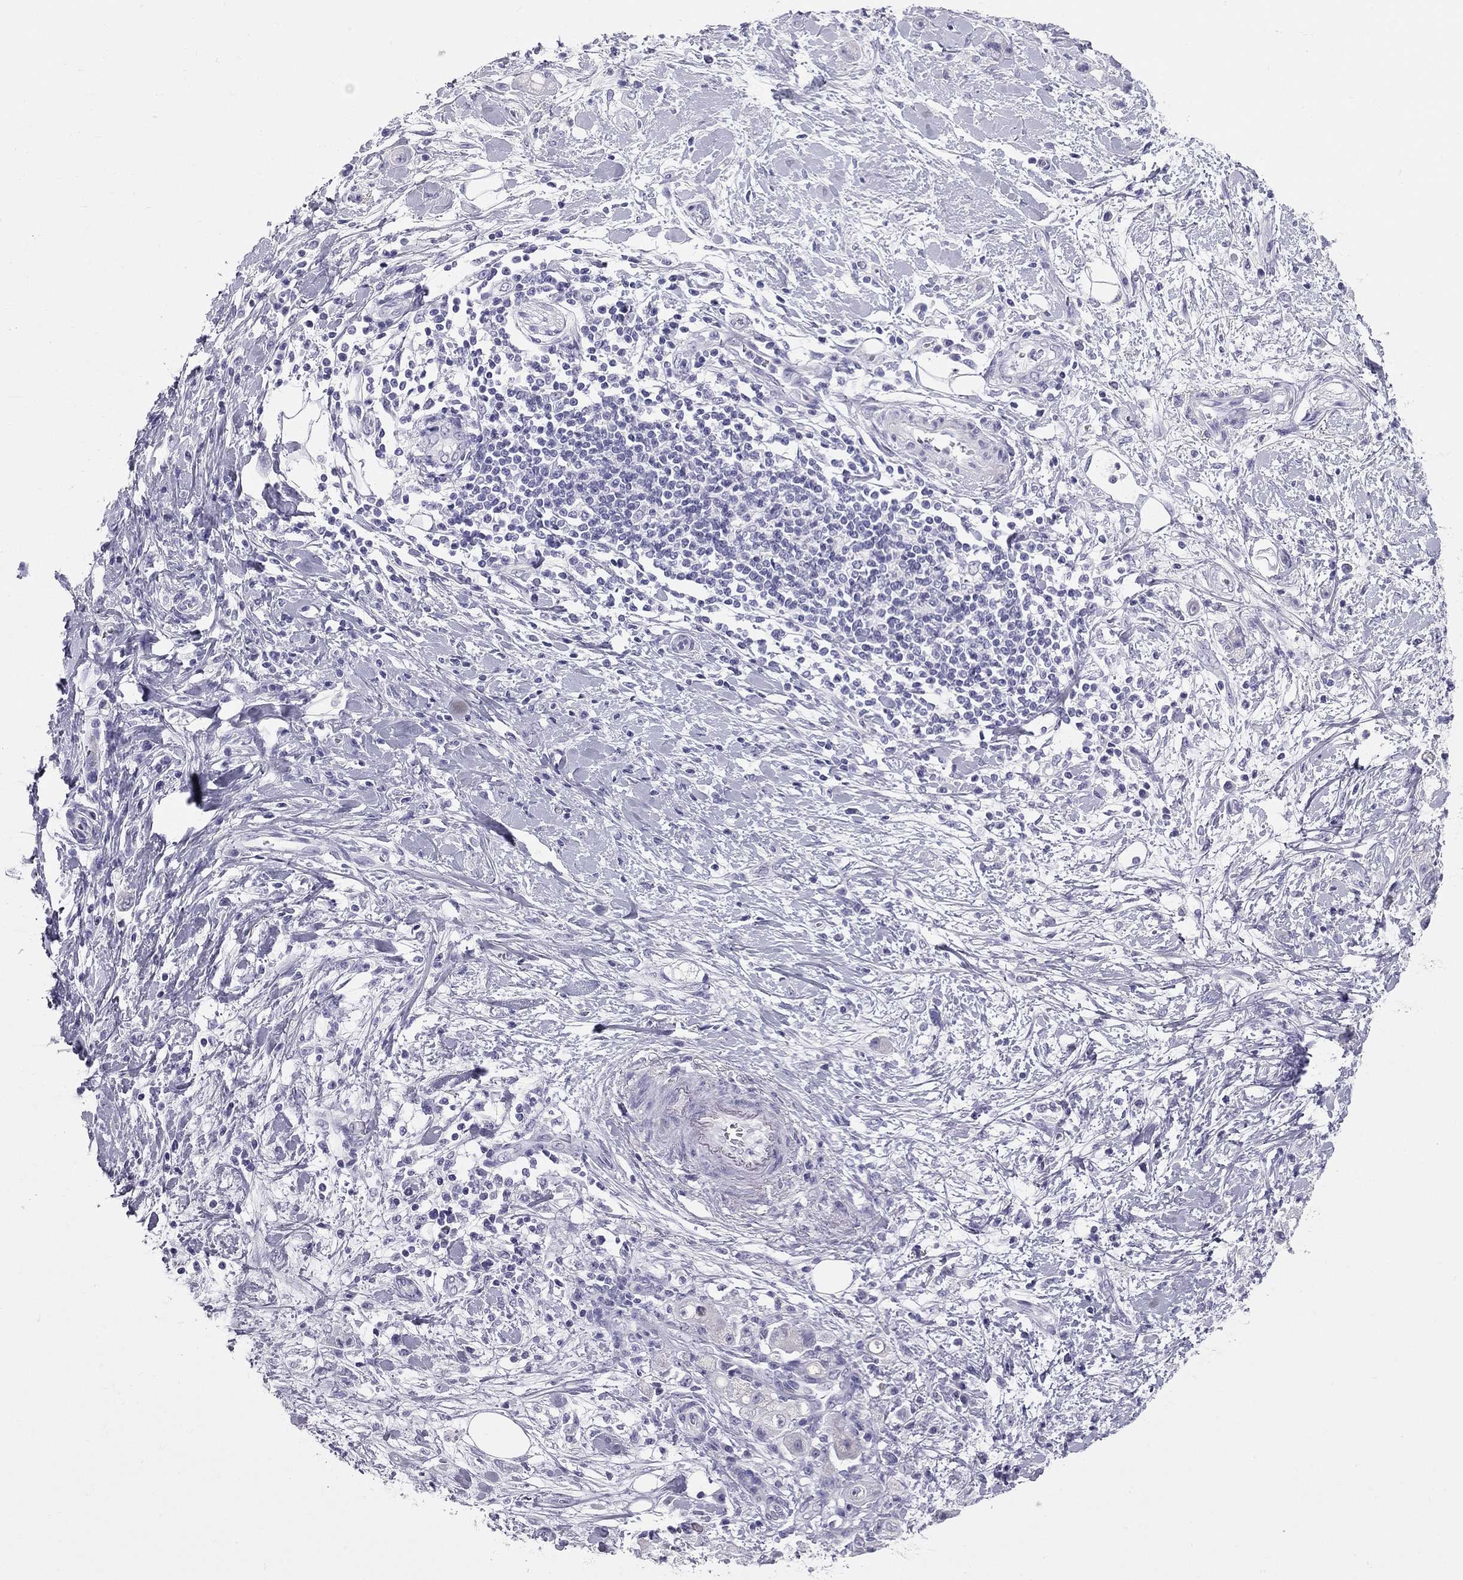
{"staining": {"intensity": "negative", "quantity": "none", "location": "none"}, "tissue": "stomach cancer", "cell_type": "Tumor cells", "image_type": "cancer", "snomed": [{"axis": "morphology", "description": "Adenocarcinoma, NOS"}, {"axis": "topography", "description": "Stomach"}], "caption": "Tumor cells show no significant protein expression in stomach cancer (adenocarcinoma).", "gene": "TRPM3", "patient": {"sex": "male", "age": 58}}